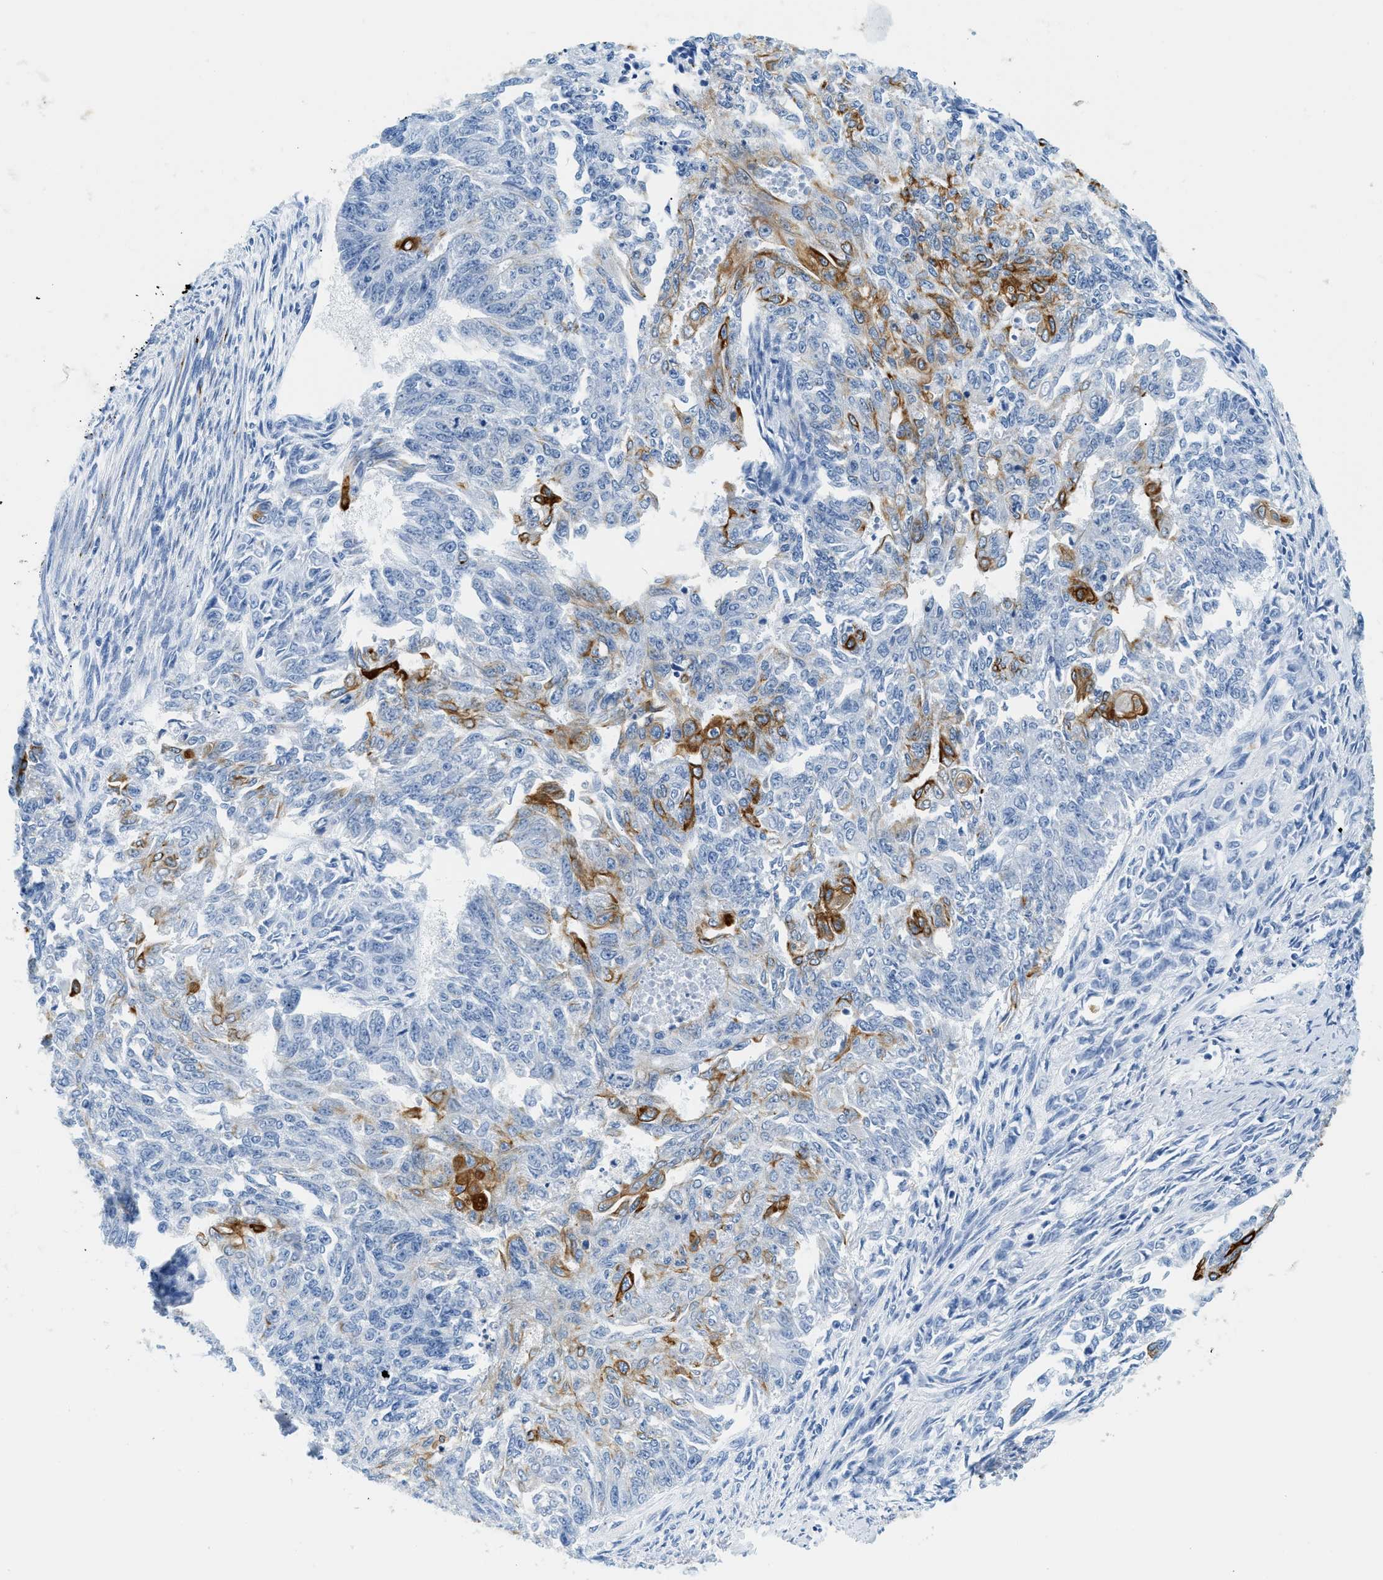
{"staining": {"intensity": "strong", "quantity": "<25%", "location": "cytoplasmic/membranous"}, "tissue": "endometrial cancer", "cell_type": "Tumor cells", "image_type": "cancer", "snomed": [{"axis": "morphology", "description": "Adenocarcinoma, NOS"}, {"axis": "topography", "description": "Endometrium"}], "caption": "Immunohistochemical staining of endometrial cancer exhibits strong cytoplasmic/membranous protein expression in about <25% of tumor cells.", "gene": "STXBP2", "patient": {"sex": "female", "age": 32}}